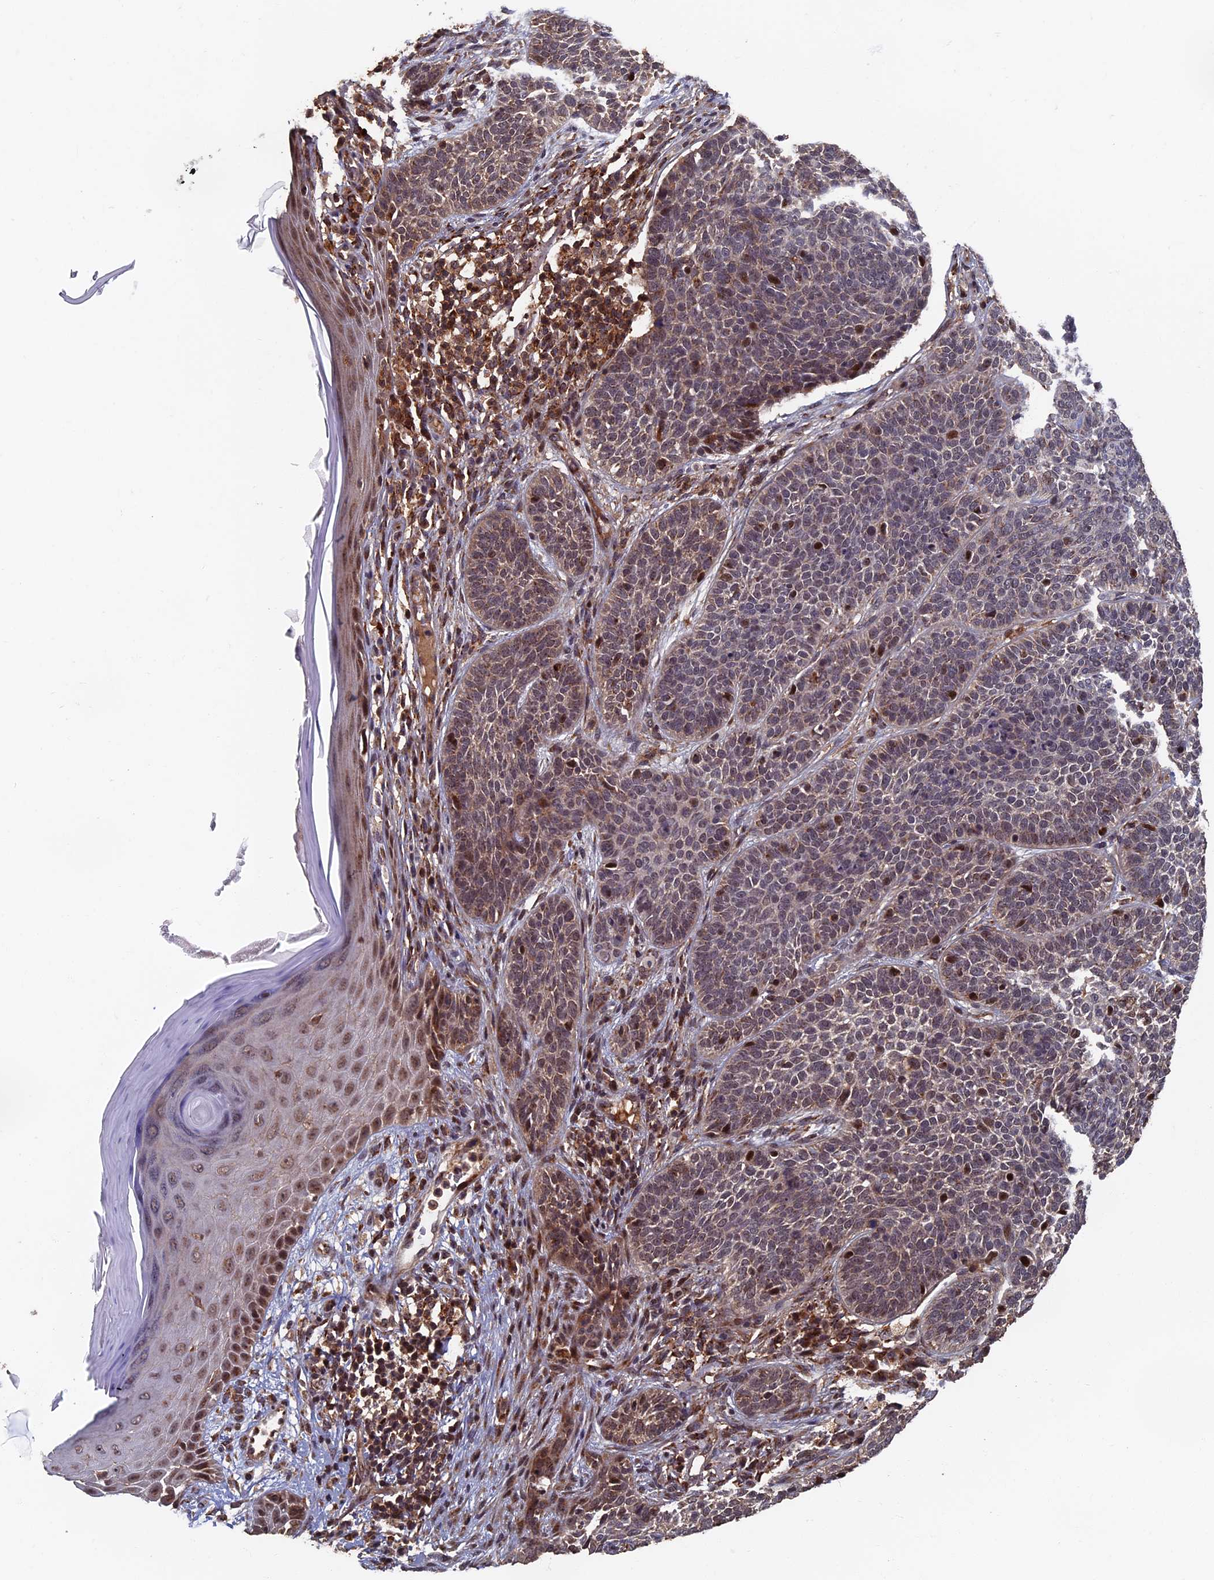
{"staining": {"intensity": "weak", "quantity": ">75%", "location": "nuclear"}, "tissue": "skin cancer", "cell_type": "Tumor cells", "image_type": "cancer", "snomed": [{"axis": "morphology", "description": "Basal cell carcinoma"}, {"axis": "topography", "description": "Skin"}], "caption": "An immunohistochemistry micrograph of tumor tissue is shown. Protein staining in brown highlights weak nuclear positivity in skin basal cell carcinoma within tumor cells. Immunohistochemistry stains the protein of interest in brown and the nuclei are stained blue.", "gene": "RASGRF1", "patient": {"sex": "male", "age": 85}}